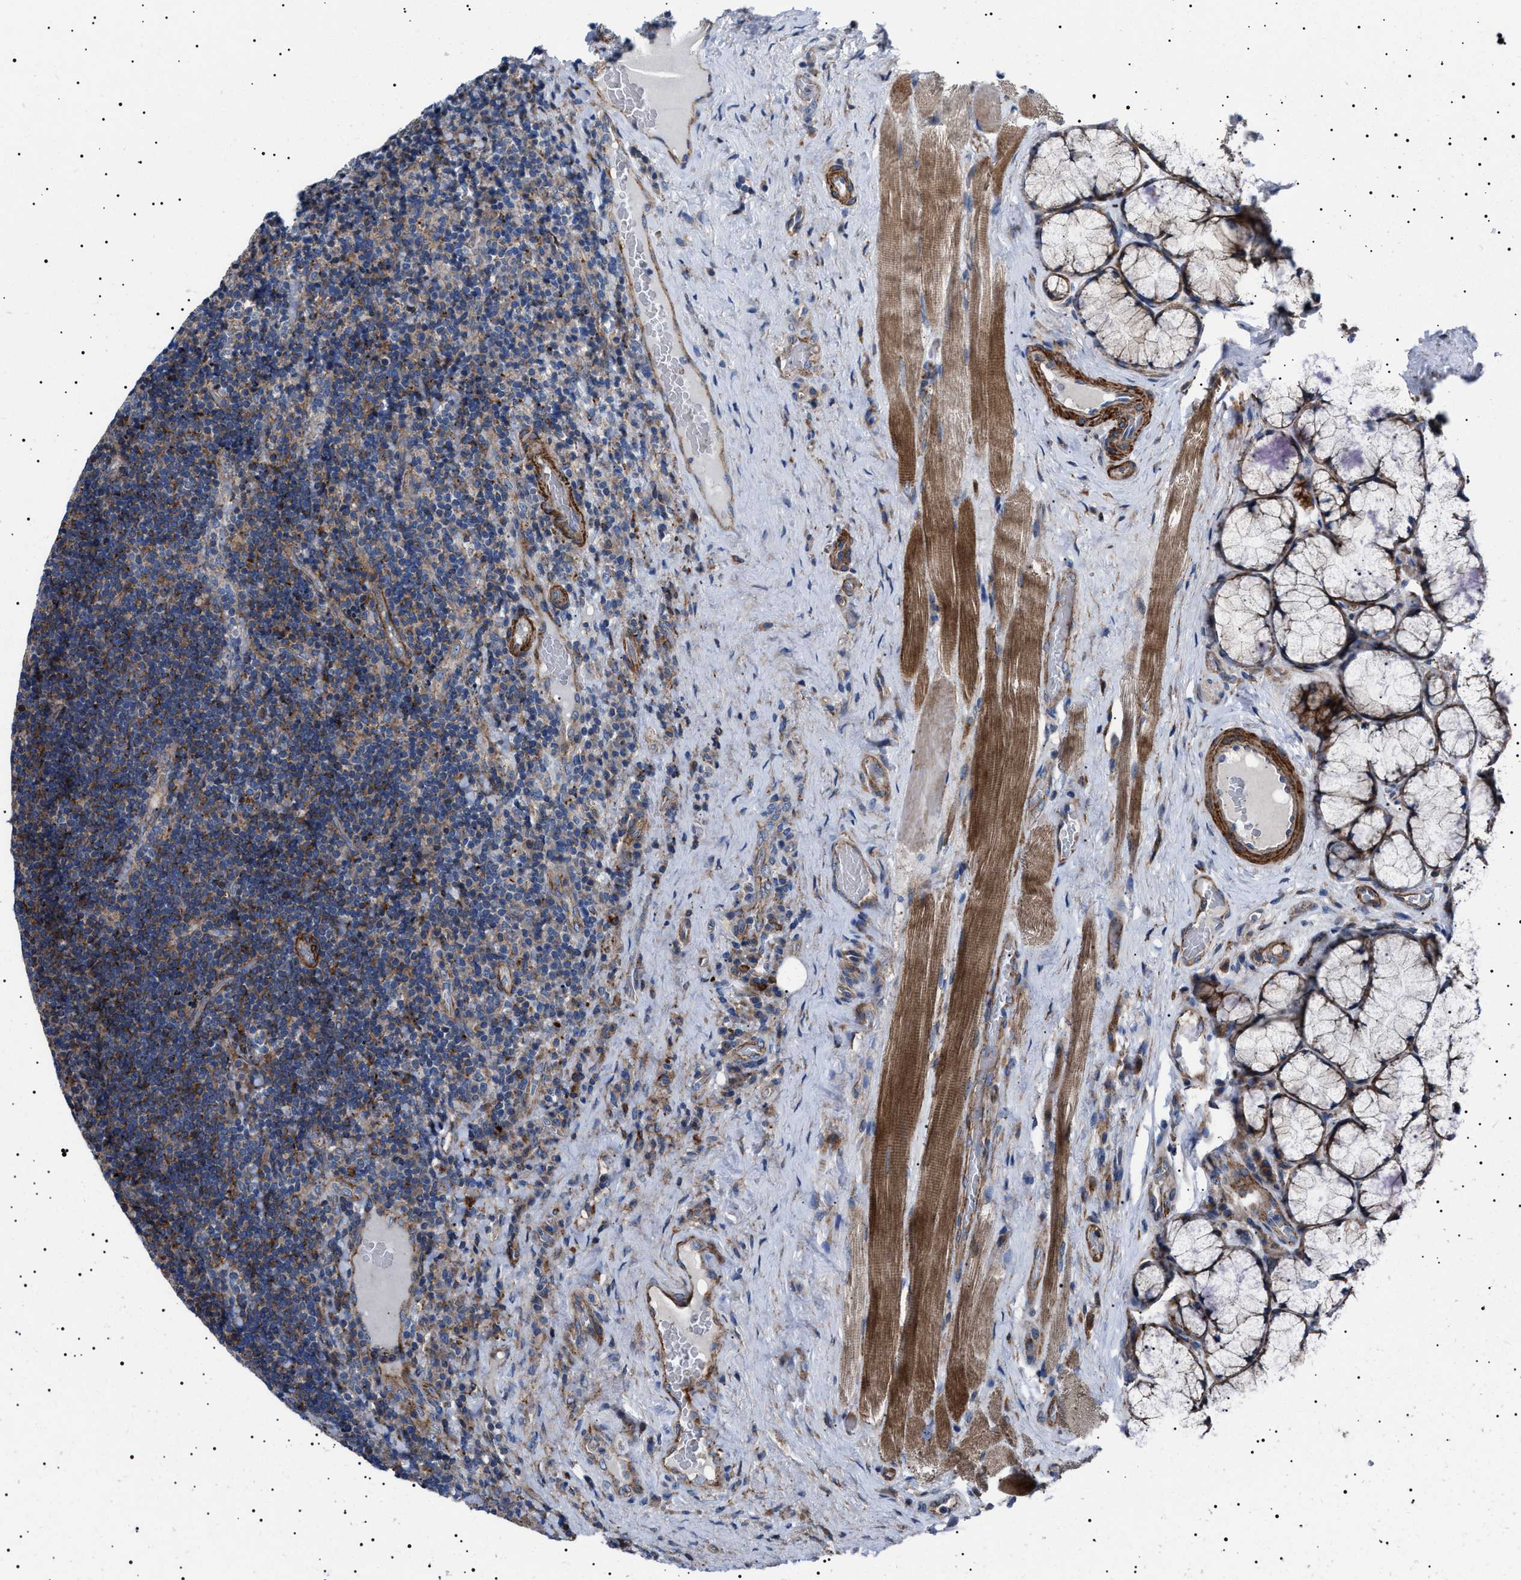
{"staining": {"intensity": "moderate", "quantity": "25%-75%", "location": "cytoplasmic/membranous"}, "tissue": "lymphoma", "cell_type": "Tumor cells", "image_type": "cancer", "snomed": [{"axis": "morphology", "description": "Malignant lymphoma, non-Hodgkin's type, High grade"}, {"axis": "topography", "description": "Tonsil"}], "caption": "Immunohistochemical staining of human high-grade malignant lymphoma, non-Hodgkin's type demonstrates medium levels of moderate cytoplasmic/membranous protein positivity in approximately 25%-75% of tumor cells.", "gene": "NEU1", "patient": {"sex": "female", "age": 36}}